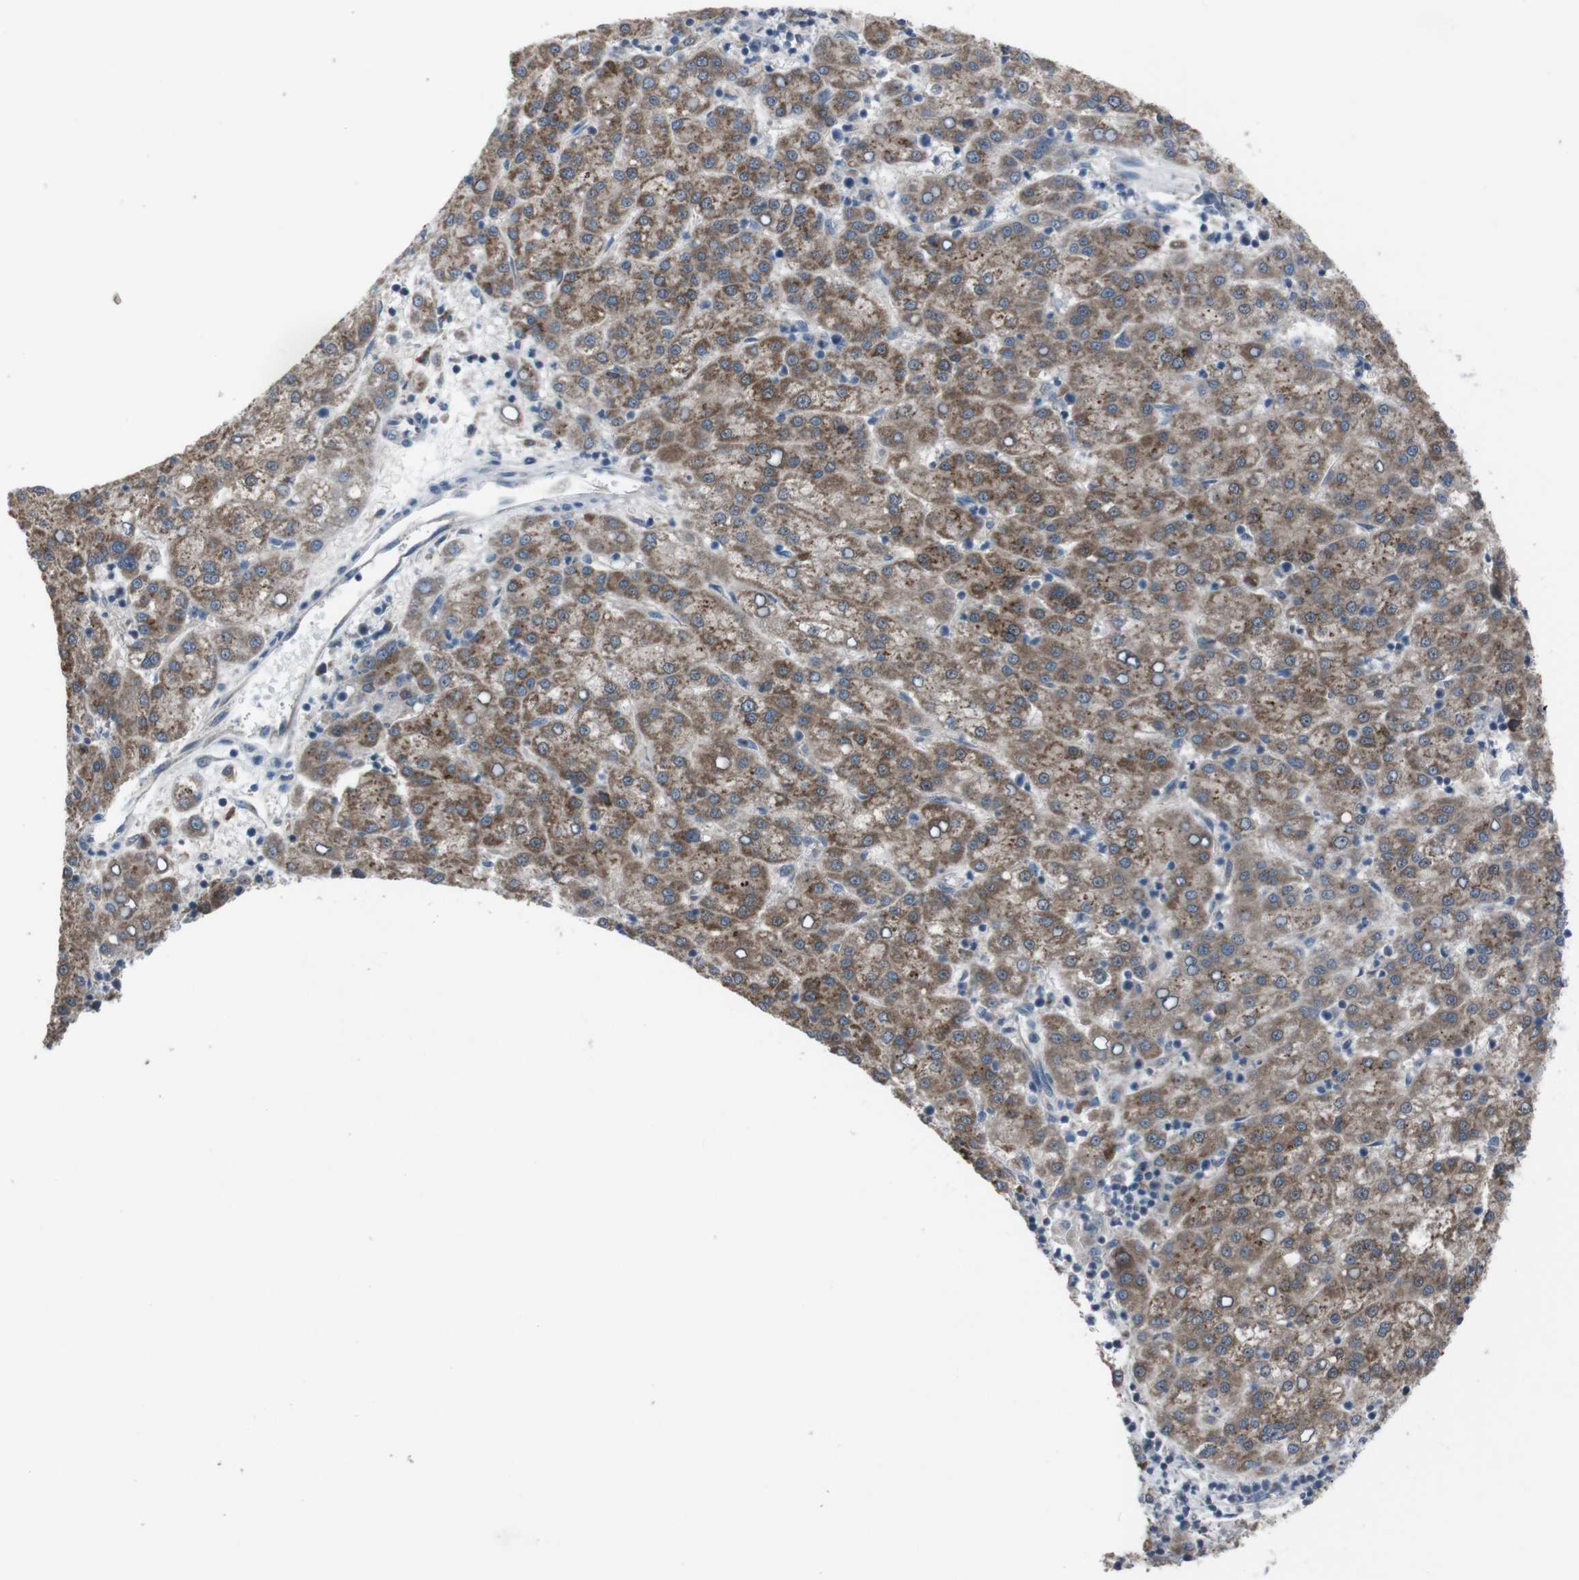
{"staining": {"intensity": "moderate", "quantity": ">75%", "location": "cytoplasmic/membranous"}, "tissue": "liver cancer", "cell_type": "Tumor cells", "image_type": "cancer", "snomed": [{"axis": "morphology", "description": "Carcinoma, Hepatocellular, NOS"}, {"axis": "topography", "description": "Liver"}], "caption": "The micrograph reveals a brown stain indicating the presence of a protein in the cytoplasmic/membranous of tumor cells in liver hepatocellular carcinoma.", "gene": "EFNA5", "patient": {"sex": "female", "age": 58}}